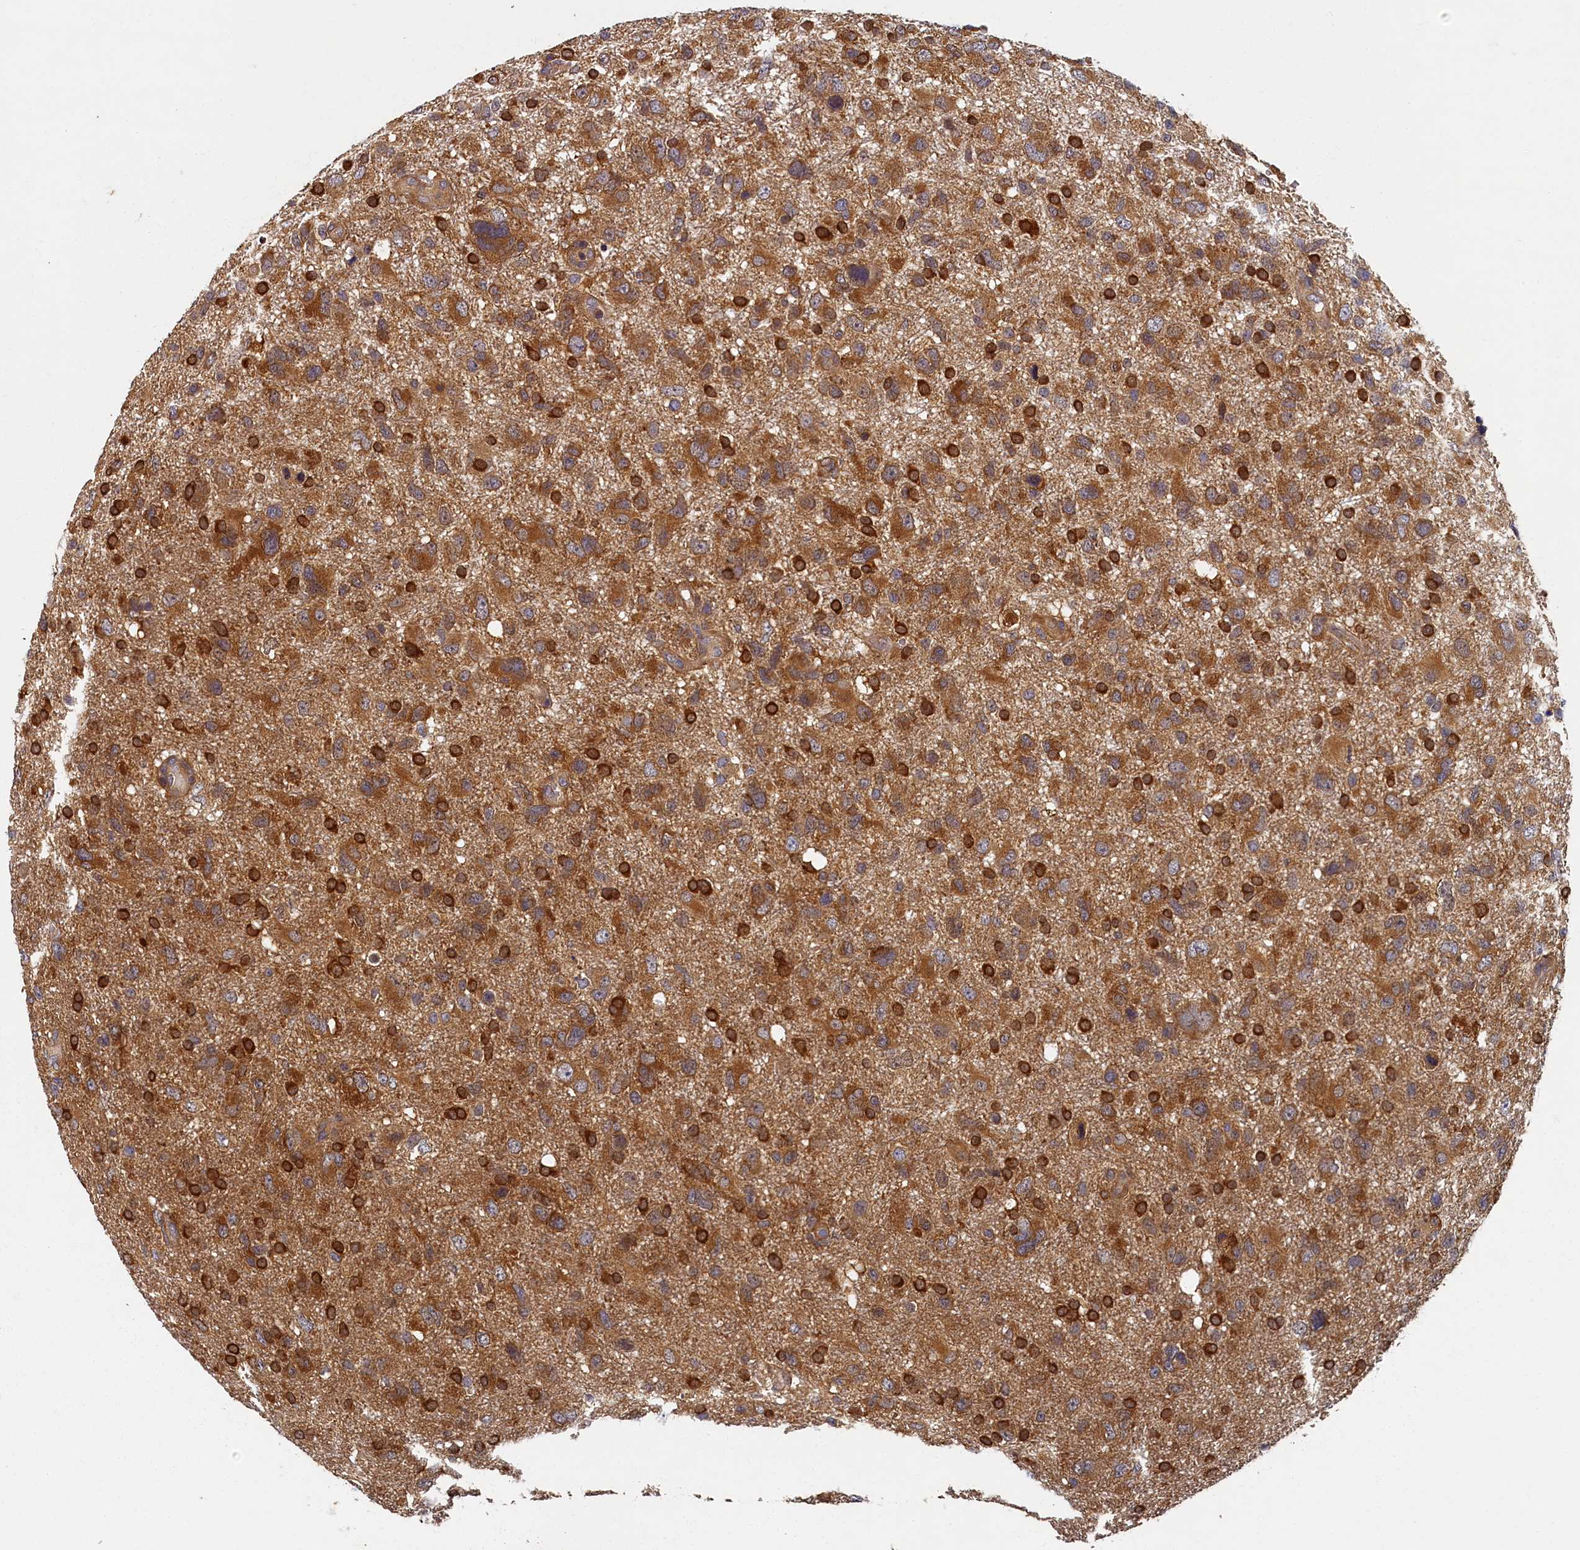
{"staining": {"intensity": "moderate", "quantity": ">75%", "location": "cytoplasmic/membranous"}, "tissue": "glioma", "cell_type": "Tumor cells", "image_type": "cancer", "snomed": [{"axis": "morphology", "description": "Glioma, malignant, High grade"}, {"axis": "topography", "description": "Brain"}], "caption": "A high-resolution image shows immunohistochemistry (IHC) staining of malignant glioma (high-grade), which reveals moderate cytoplasmic/membranous positivity in about >75% of tumor cells.", "gene": "TBCB", "patient": {"sex": "male", "age": 61}}